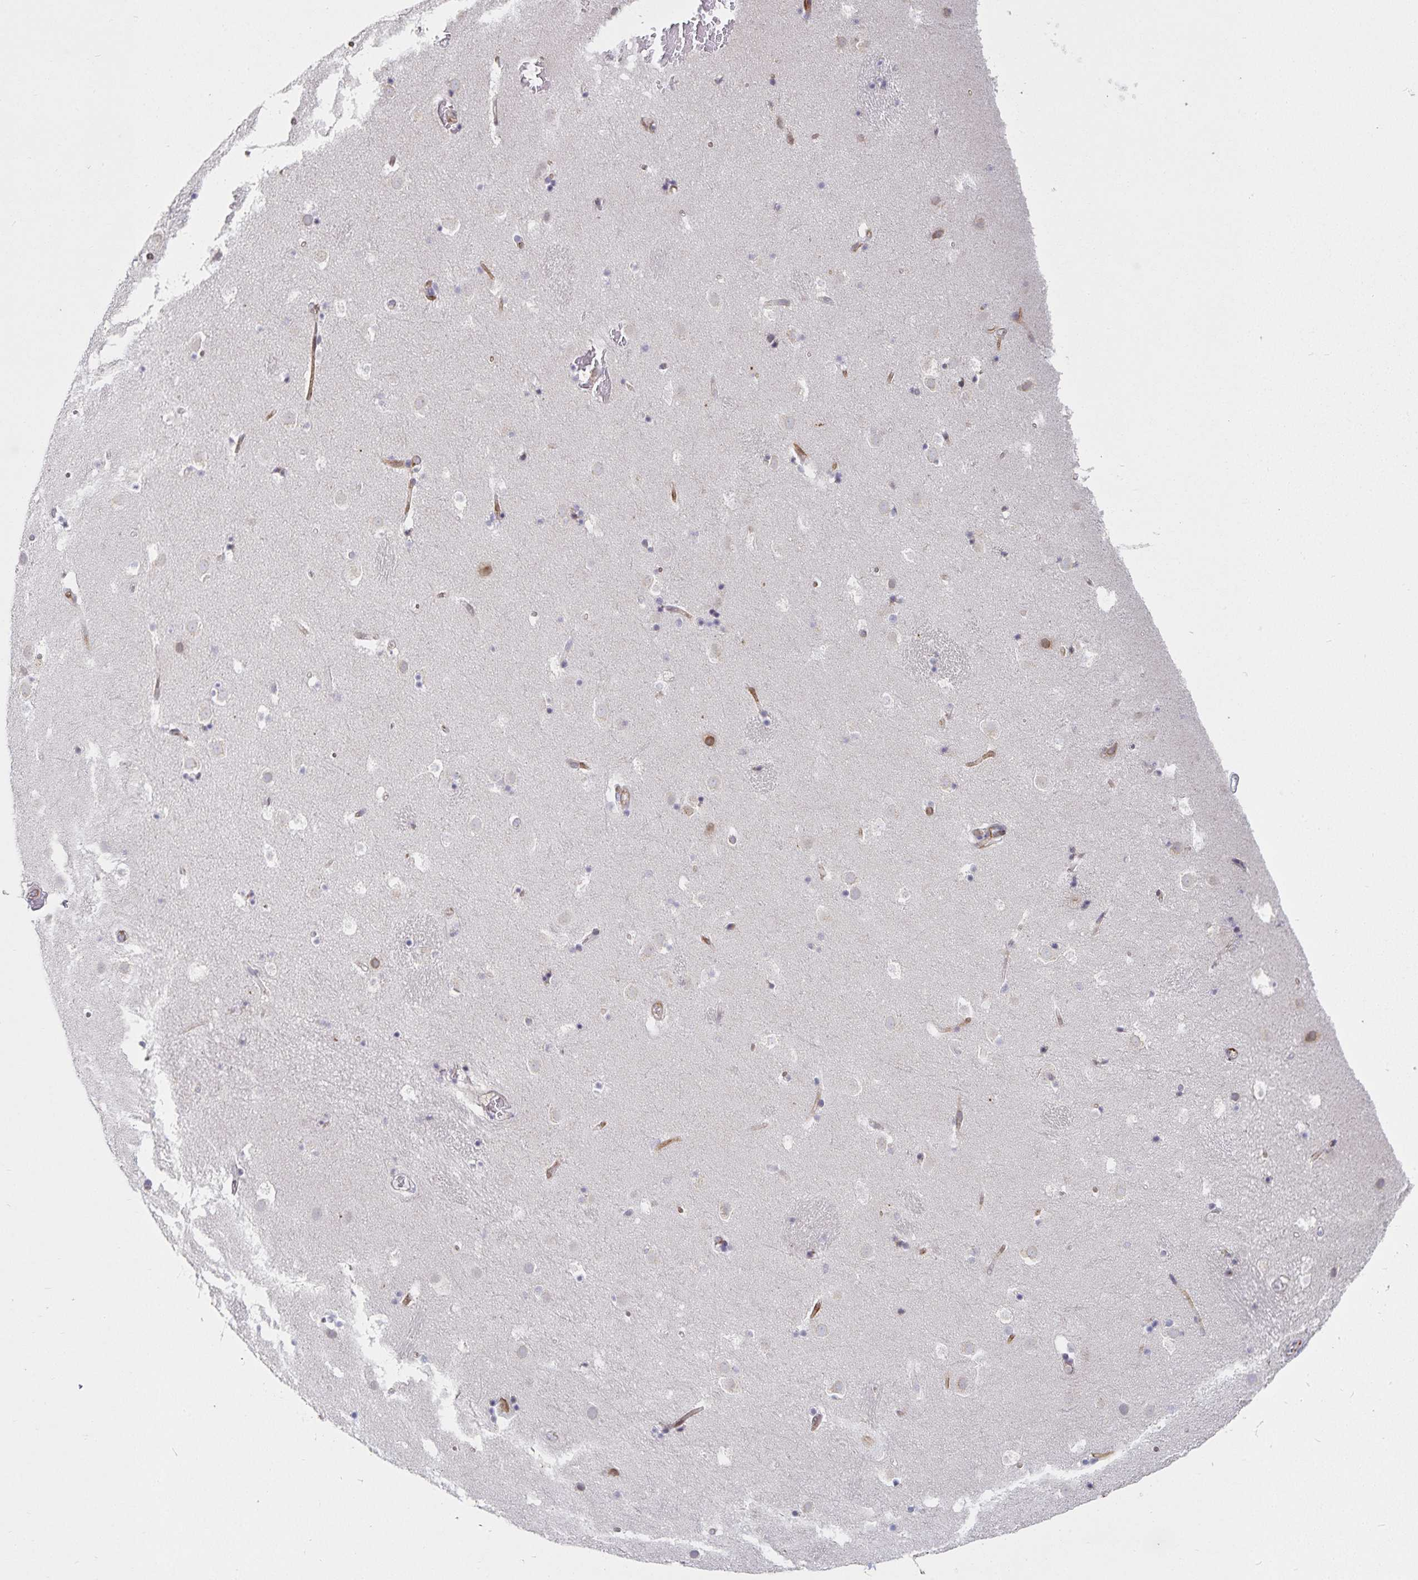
{"staining": {"intensity": "negative", "quantity": "none", "location": "none"}, "tissue": "caudate", "cell_type": "Glial cells", "image_type": "normal", "snomed": [{"axis": "morphology", "description": "Normal tissue, NOS"}, {"axis": "topography", "description": "Lateral ventricle wall"}], "caption": "Immunohistochemical staining of benign caudate displays no significant staining in glial cells. Brightfield microscopy of immunohistochemistry stained with DAB (3,3'-diaminobenzidine) (brown) and hematoxylin (blue), captured at high magnification.", "gene": "S100G", "patient": {"sex": "male", "age": 37}}